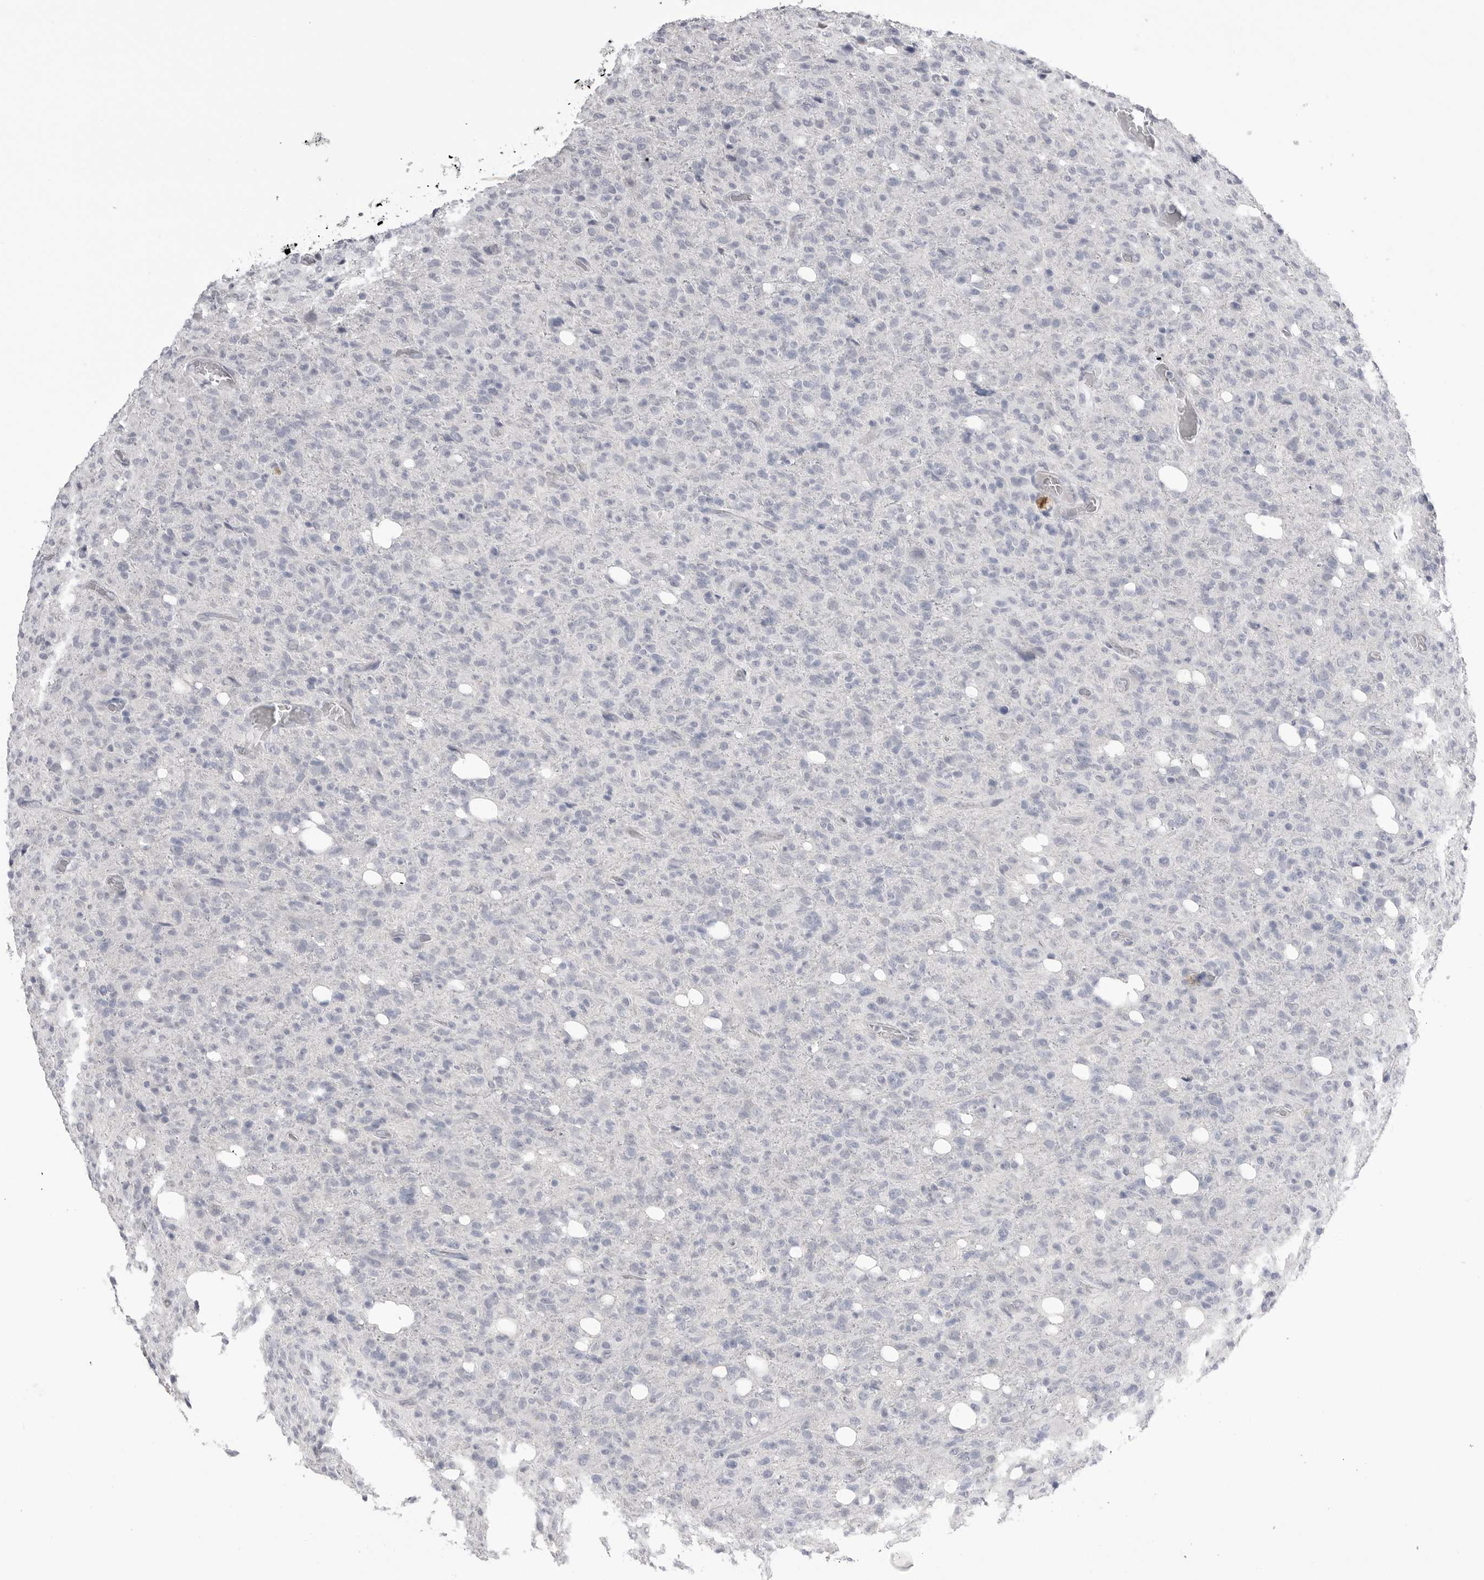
{"staining": {"intensity": "negative", "quantity": "none", "location": "none"}, "tissue": "glioma", "cell_type": "Tumor cells", "image_type": "cancer", "snomed": [{"axis": "morphology", "description": "Glioma, malignant, High grade"}, {"axis": "topography", "description": "Brain"}], "caption": "Image shows no significant protein staining in tumor cells of malignant glioma (high-grade).", "gene": "CPB1", "patient": {"sex": "female", "age": 57}}